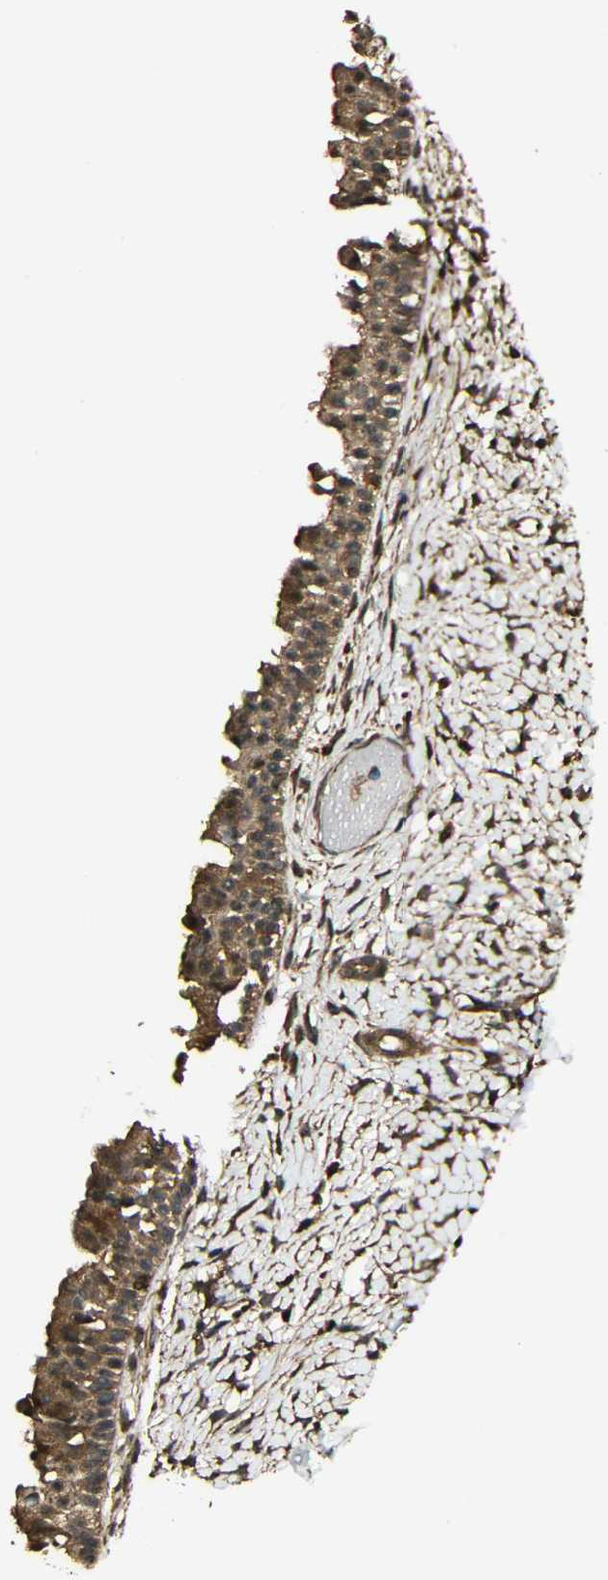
{"staining": {"intensity": "moderate", "quantity": ">75%", "location": "cytoplasmic/membranous"}, "tissue": "nasopharynx", "cell_type": "Respiratory epithelial cells", "image_type": "normal", "snomed": [{"axis": "morphology", "description": "Normal tissue, NOS"}, {"axis": "topography", "description": "Nasopharynx"}], "caption": "DAB immunohistochemical staining of benign human nasopharynx reveals moderate cytoplasmic/membranous protein positivity in approximately >75% of respiratory epithelial cells. The protein of interest is shown in brown color, while the nuclei are stained blue.", "gene": "CASP8", "patient": {"sex": "male", "age": 22}}